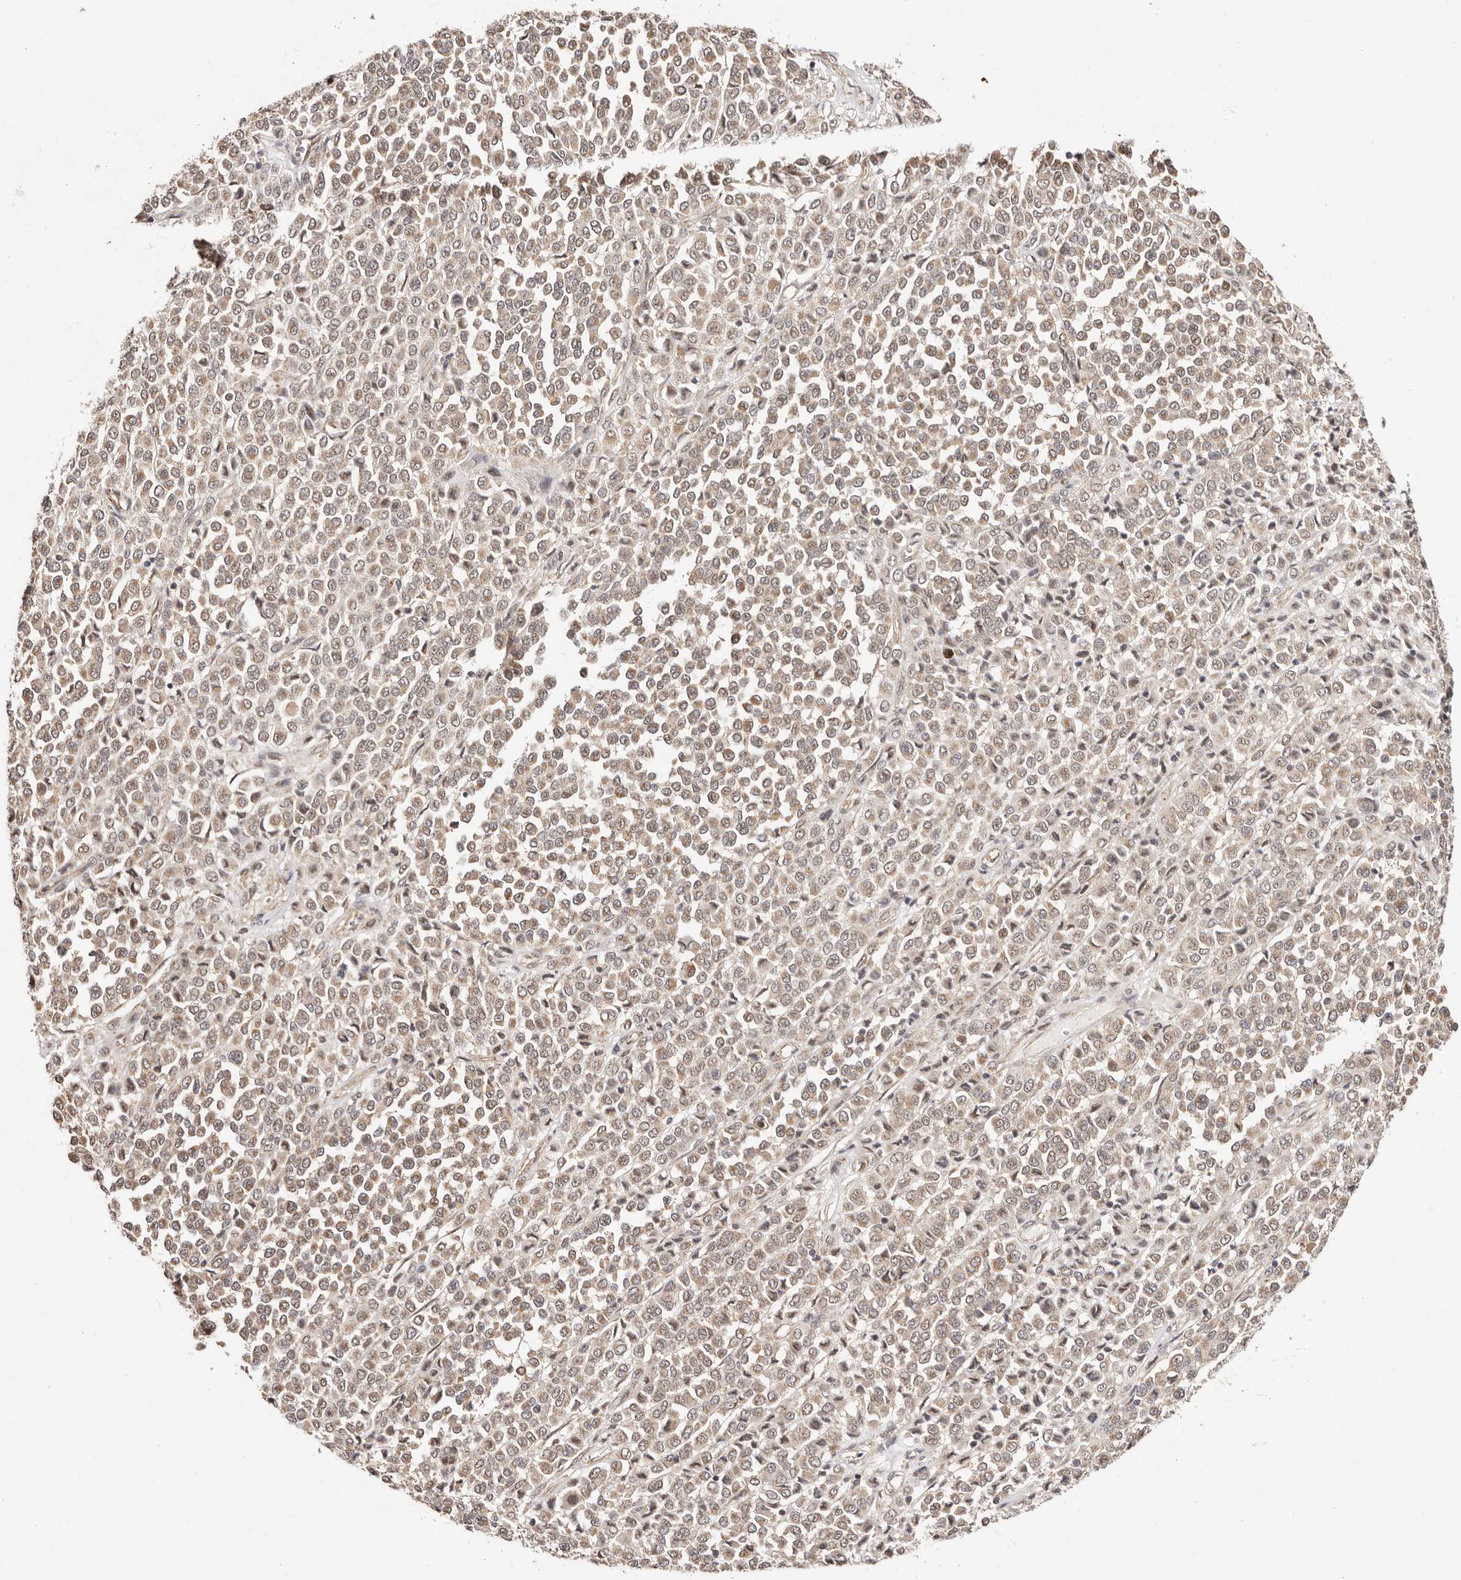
{"staining": {"intensity": "weak", "quantity": ">75%", "location": "cytoplasmic/membranous"}, "tissue": "melanoma", "cell_type": "Tumor cells", "image_type": "cancer", "snomed": [{"axis": "morphology", "description": "Malignant melanoma, Metastatic site"}, {"axis": "topography", "description": "Pancreas"}], "caption": "This is an image of immunohistochemistry staining of malignant melanoma (metastatic site), which shows weak expression in the cytoplasmic/membranous of tumor cells.", "gene": "CTNNBL1", "patient": {"sex": "female", "age": 30}}